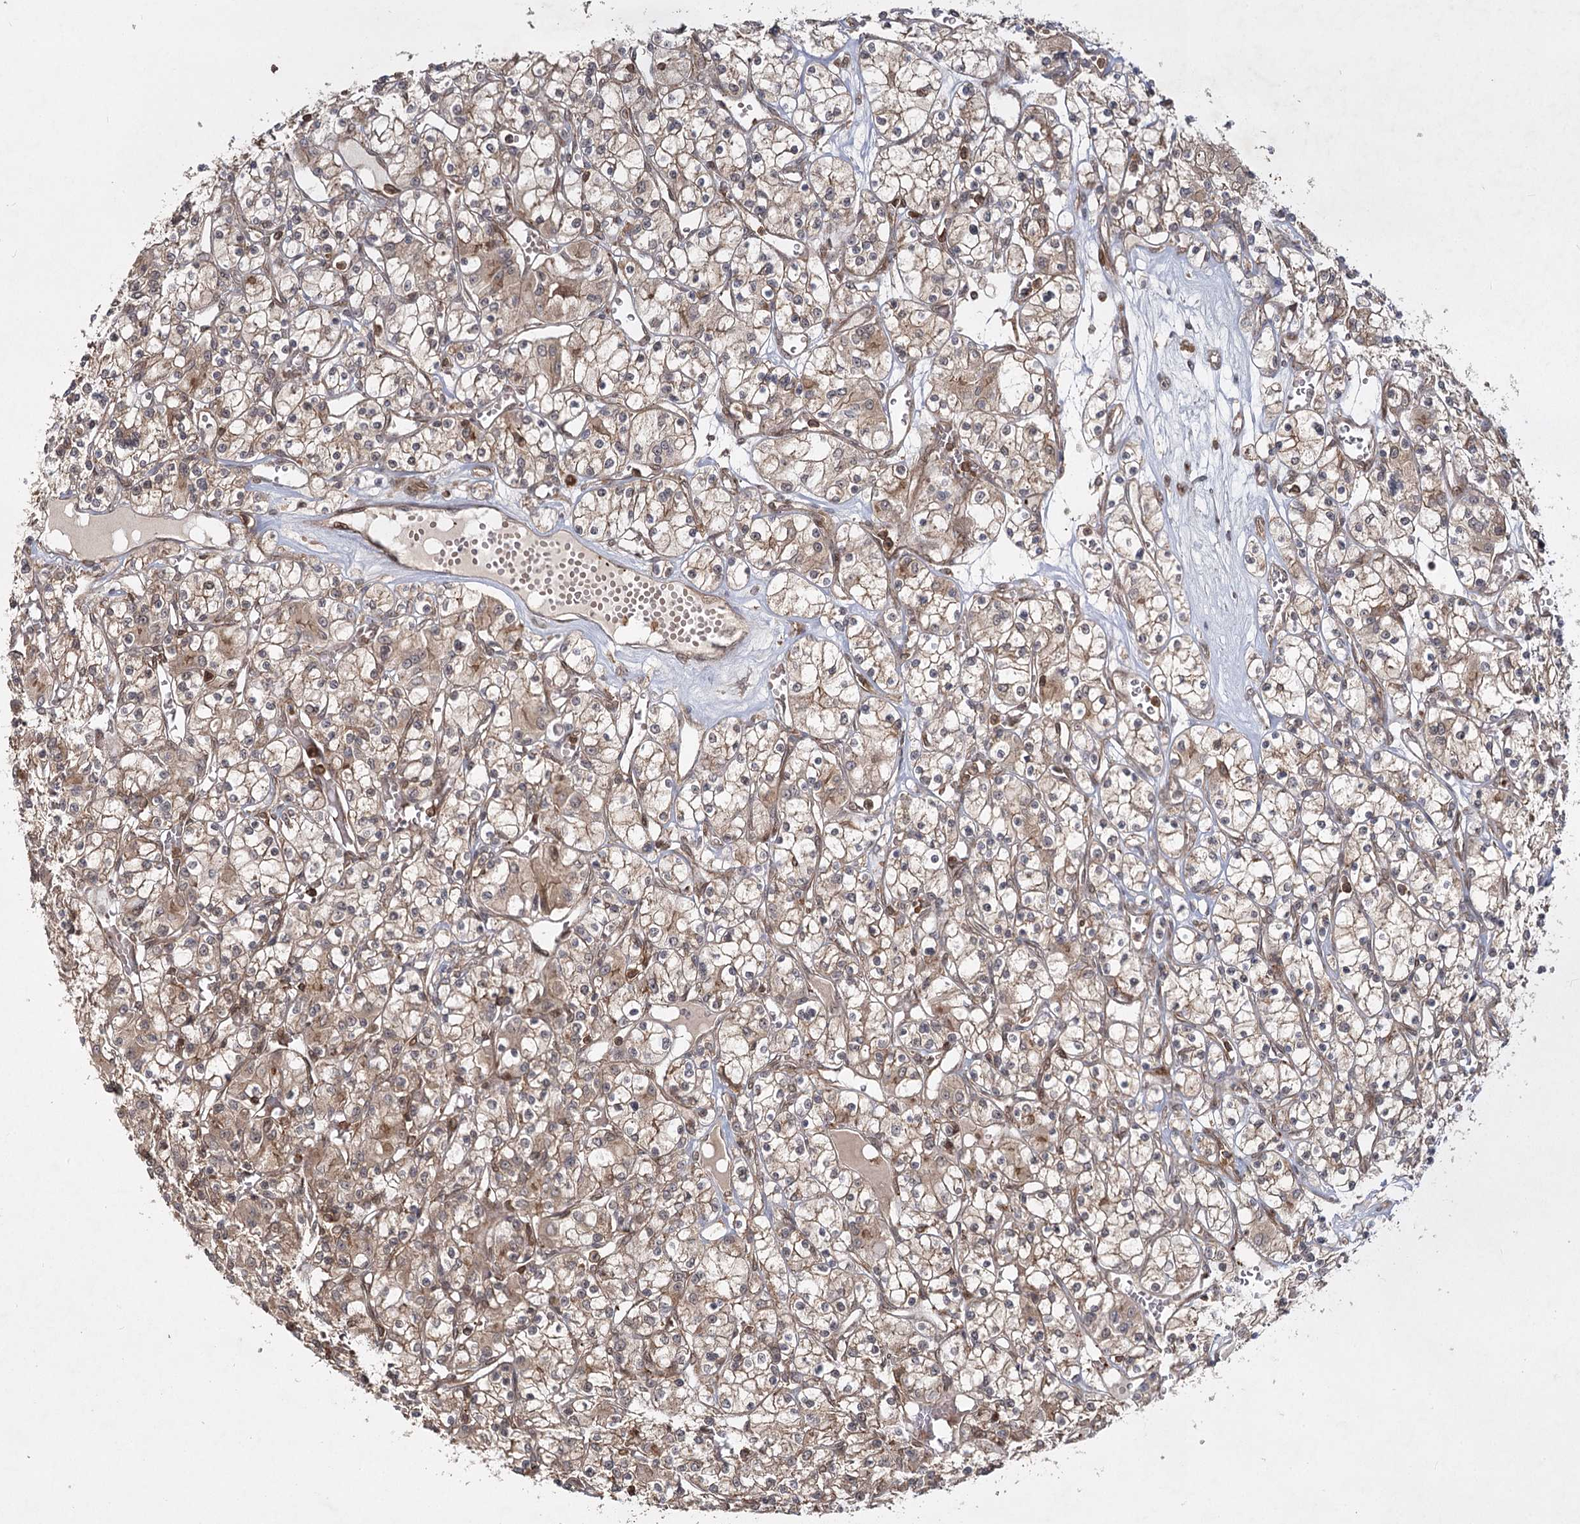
{"staining": {"intensity": "weak", "quantity": ">75%", "location": "cytoplasmic/membranous"}, "tissue": "renal cancer", "cell_type": "Tumor cells", "image_type": "cancer", "snomed": [{"axis": "morphology", "description": "Adenocarcinoma, NOS"}, {"axis": "topography", "description": "Kidney"}], "caption": "This is a photomicrograph of immunohistochemistry staining of renal cancer (adenocarcinoma), which shows weak expression in the cytoplasmic/membranous of tumor cells.", "gene": "MDFIC", "patient": {"sex": "female", "age": 59}}